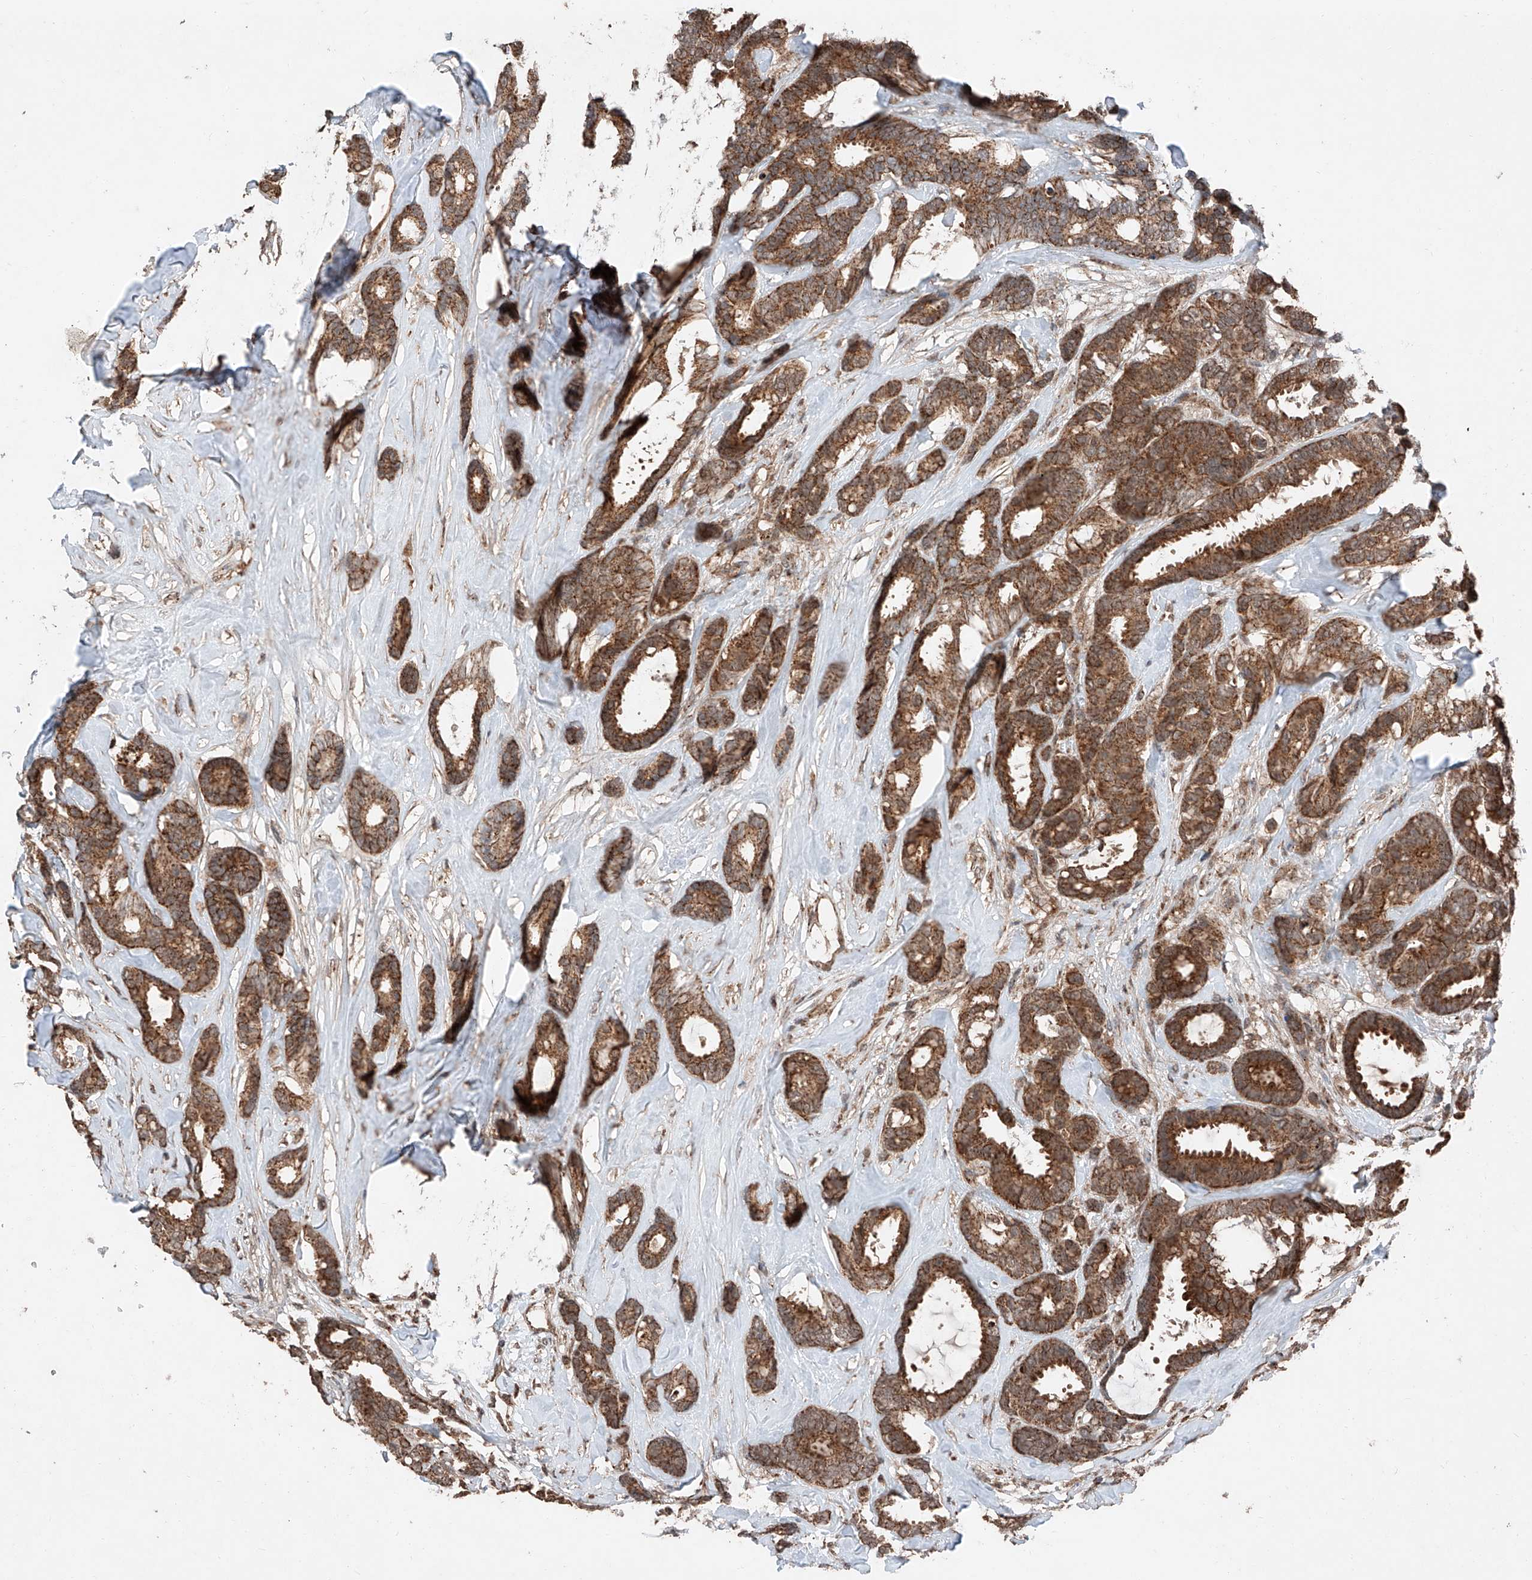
{"staining": {"intensity": "moderate", "quantity": ">75%", "location": "cytoplasmic/membranous"}, "tissue": "breast cancer", "cell_type": "Tumor cells", "image_type": "cancer", "snomed": [{"axis": "morphology", "description": "Duct carcinoma"}, {"axis": "topography", "description": "Breast"}], "caption": "IHC photomicrograph of neoplastic tissue: breast intraductal carcinoma stained using IHC reveals medium levels of moderate protein expression localized specifically in the cytoplasmic/membranous of tumor cells, appearing as a cytoplasmic/membranous brown color.", "gene": "ZSCAN29", "patient": {"sex": "female", "age": 87}}